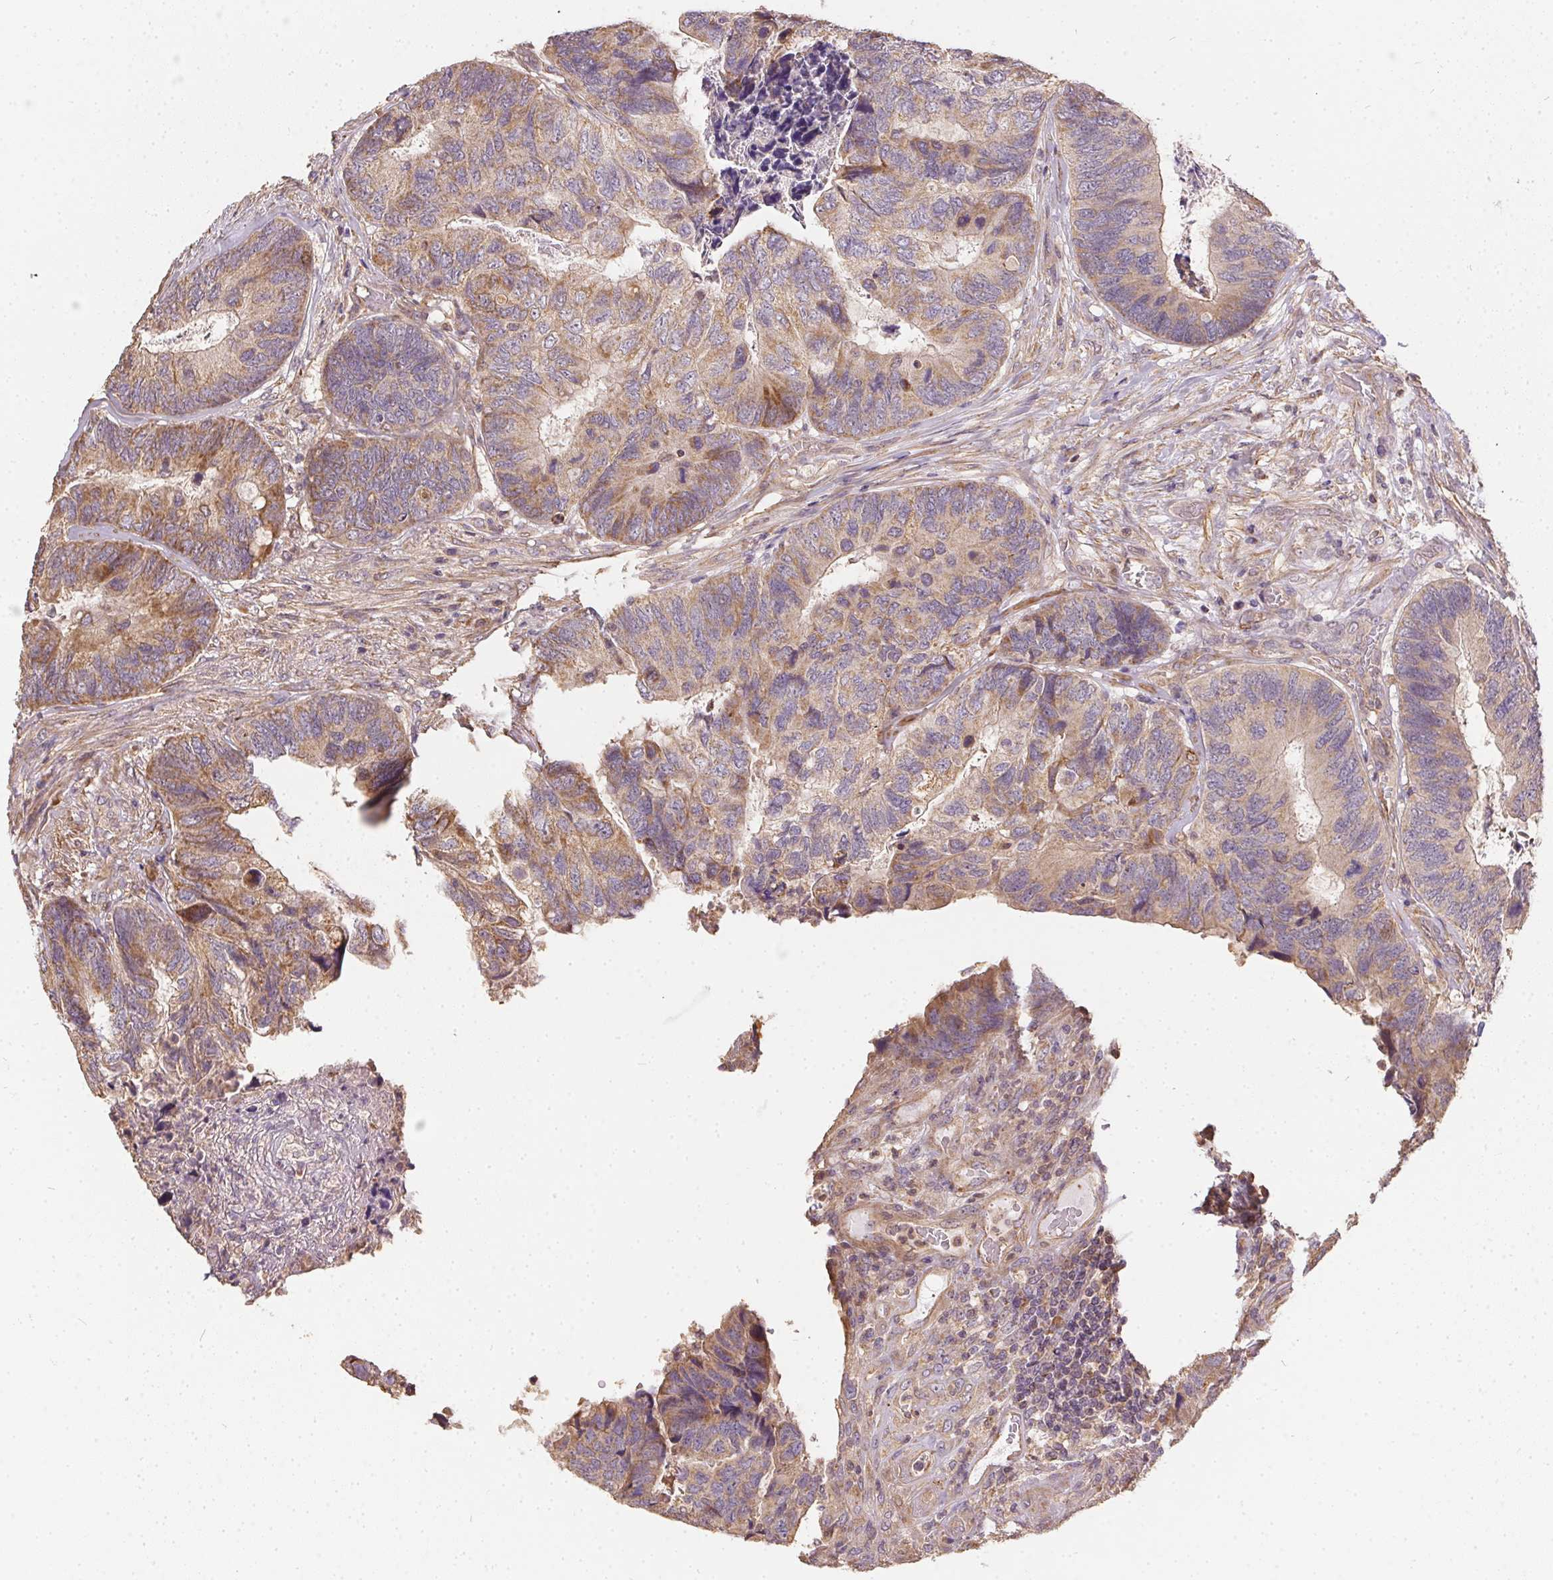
{"staining": {"intensity": "moderate", "quantity": ">75%", "location": "cytoplasmic/membranous"}, "tissue": "colorectal cancer", "cell_type": "Tumor cells", "image_type": "cancer", "snomed": [{"axis": "morphology", "description": "Adenocarcinoma, NOS"}, {"axis": "topography", "description": "Colon"}], "caption": "Immunohistochemical staining of colorectal cancer exhibits medium levels of moderate cytoplasmic/membranous protein staining in about >75% of tumor cells.", "gene": "REV3L", "patient": {"sex": "female", "age": 67}}